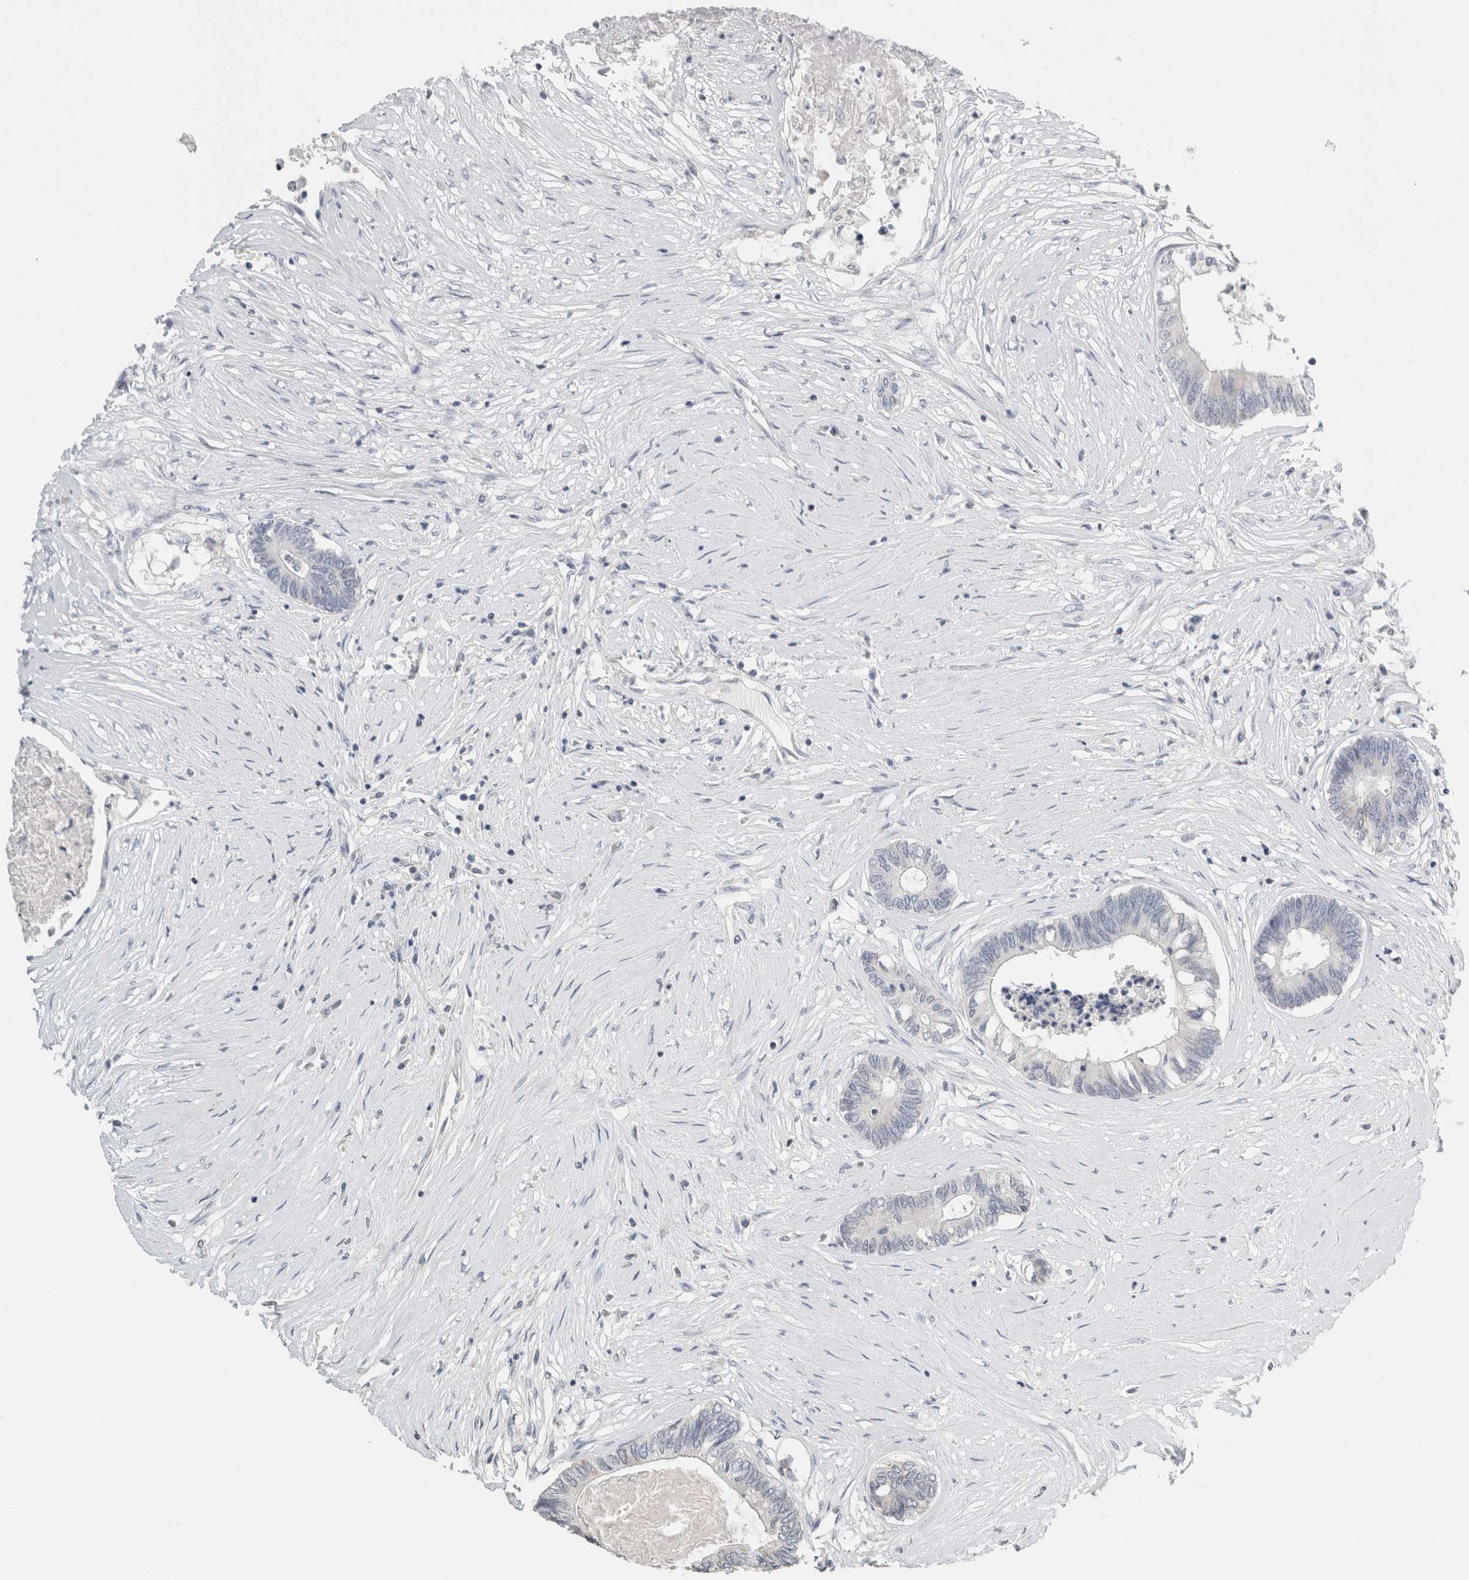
{"staining": {"intensity": "negative", "quantity": "none", "location": "none"}, "tissue": "colorectal cancer", "cell_type": "Tumor cells", "image_type": "cancer", "snomed": [{"axis": "morphology", "description": "Adenocarcinoma, NOS"}, {"axis": "topography", "description": "Rectum"}], "caption": "This is a photomicrograph of IHC staining of colorectal cancer, which shows no expression in tumor cells. The staining is performed using DAB brown chromogen with nuclei counter-stained in using hematoxylin.", "gene": "CRAT", "patient": {"sex": "male", "age": 63}}